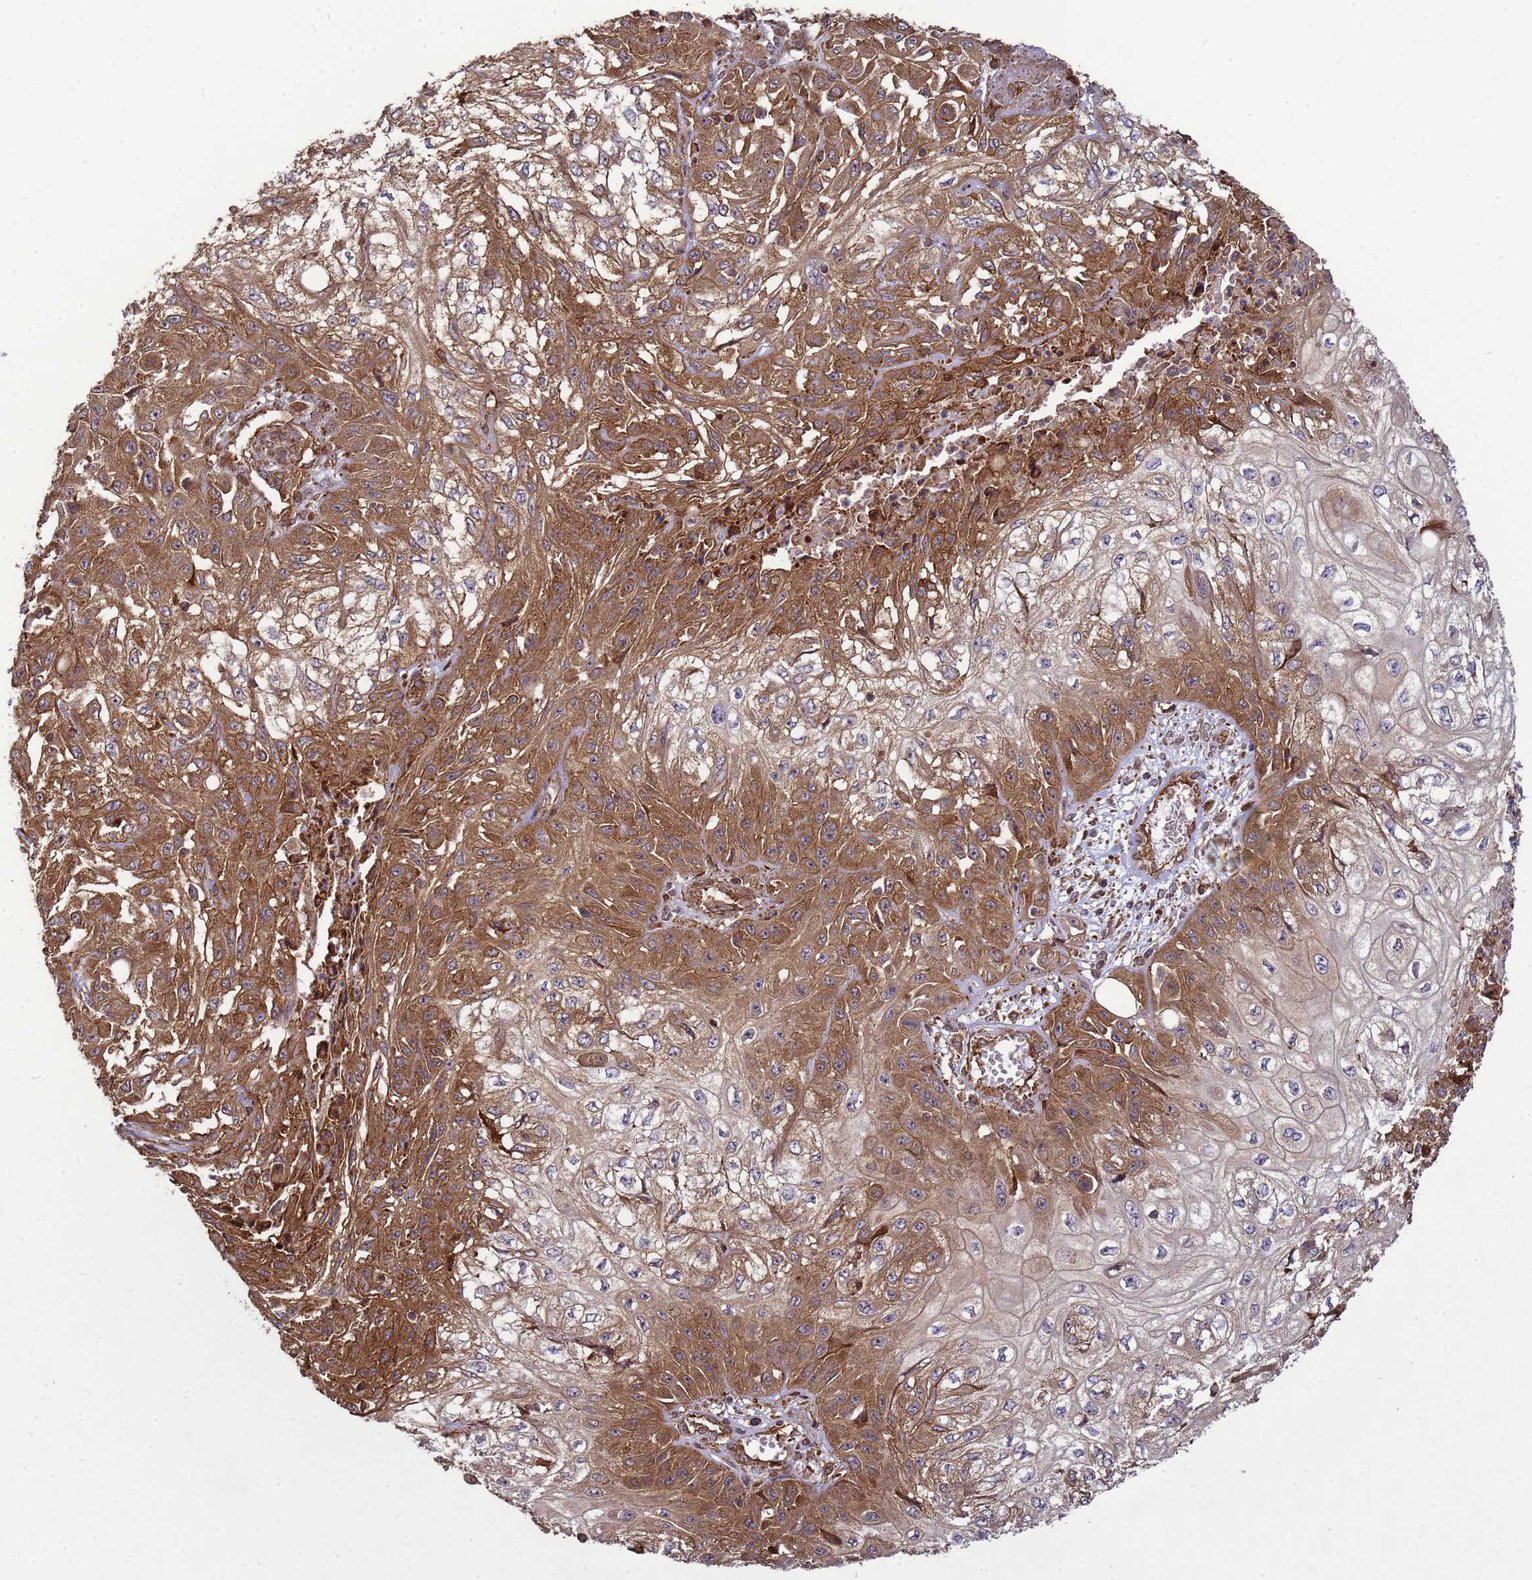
{"staining": {"intensity": "moderate", "quantity": ">75%", "location": "cytoplasmic/membranous"}, "tissue": "skin cancer", "cell_type": "Tumor cells", "image_type": "cancer", "snomed": [{"axis": "morphology", "description": "Squamous cell carcinoma, NOS"}, {"axis": "morphology", "description": "Squamous cell carcinoma, metastatic, NOS"}, {"axis": "topography", "description": "Skin"}, {"axis": "topography", "description": "Lymph node"}], "caption": "IHC histopathology image of skin cancer stained for a protein (brown), which reveals medium levels of moderate cytoplasmic/membranous expression in about >75% of tumor cells.", "gene": "CNOT1", "patient": {"sex": "male", "age": 75}}